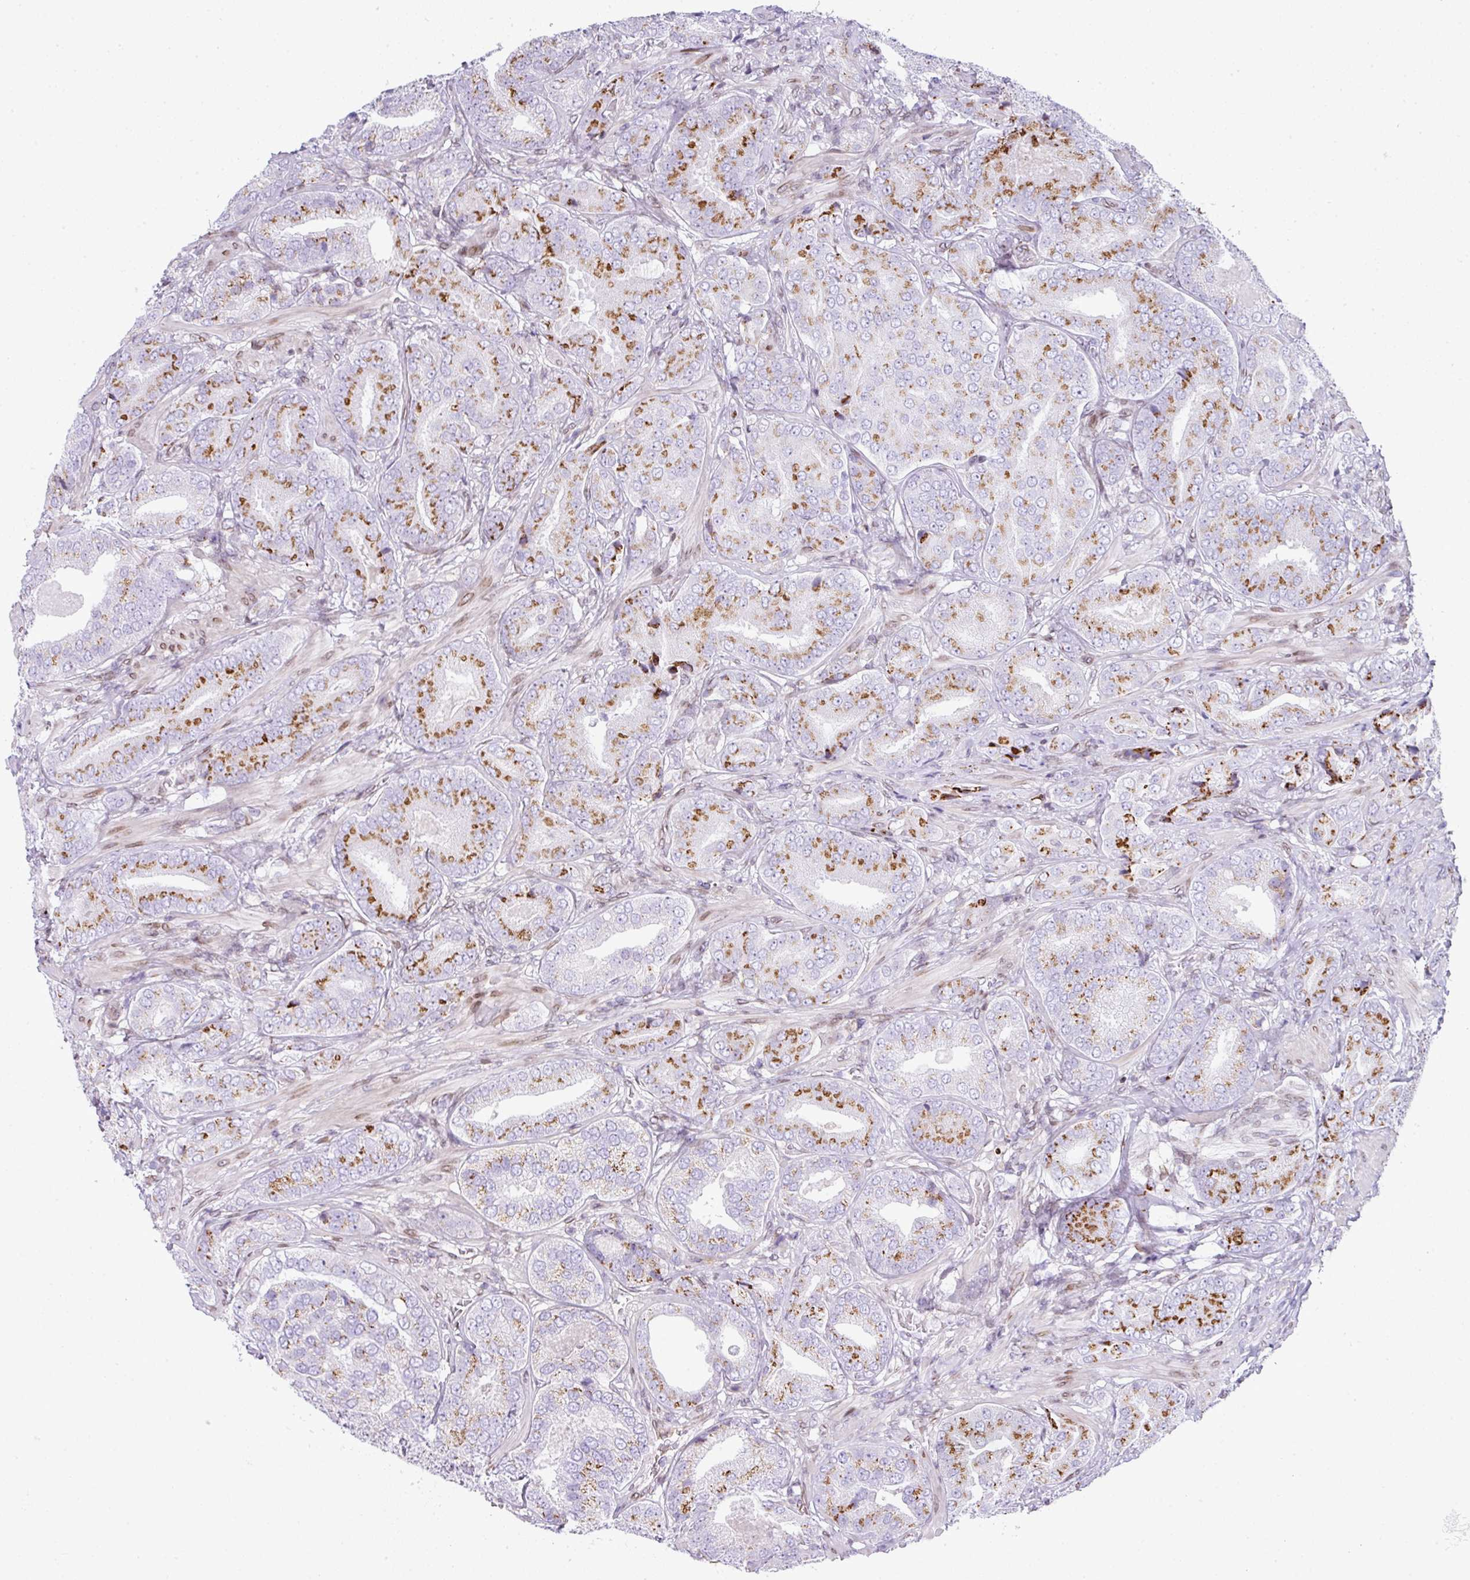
{"staining": {"intensity": "moderate", "quantity": ">75%", "location": "cytoplasmic/membranous"}, "tissue": "prostate cancer", "cell_type": "Tumor cells", "image_type": "cancer", "snomed": [{"axis": "morphology", "description": "Adenocarcinoma, High grade"}, {"axis": "topography", "description": "Prostate"}], "caption": "Tumor cells demonstrate medium levels of moderate cytoplasmic/membranous positivity in about >75% of cells in human adenocarcinoma (high-grade) (prostate). Nuclei are stained in blue.", "gene": "PLK1", "patient": {"sex": "male", "age": 63}}